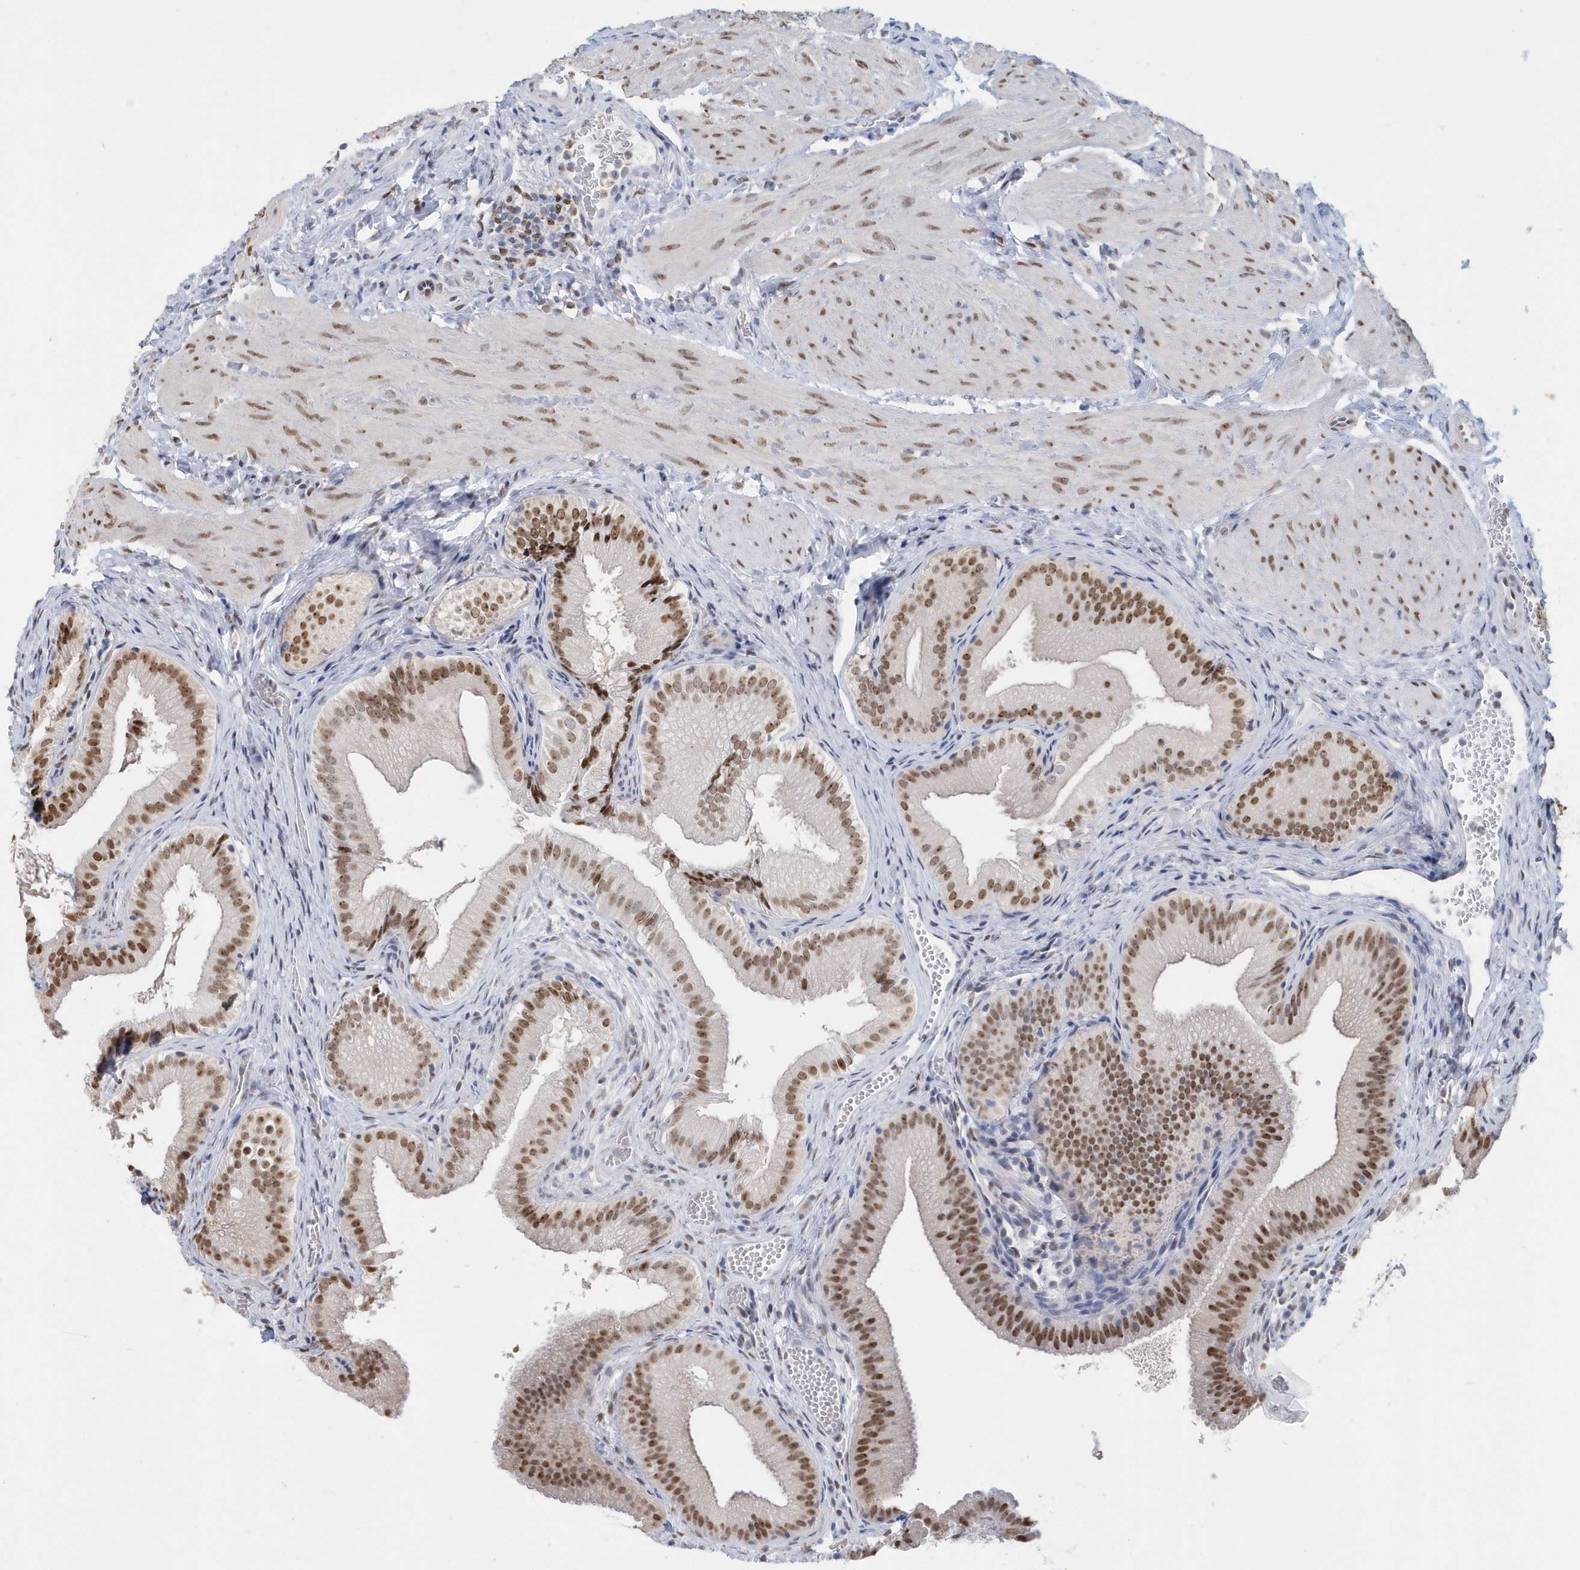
{"staining": {"intensity": "moderate", "quantity": ">75%", "location": "nuclear"}, "tissue": "gallbladder", "cell_type": "Glandular cells", "image_type": "normal", "snomed": [{"axis": "morphology", "description": "Normal tissue, NOS"}, {"axis": "topography", "description": "Gallbladder"}], "caption": "An IHC histopathology image of benign tissue is shown. Protein staining in brown labels moderate nuclear positivity in gallbladder within glandular cells.", "gene": "MACROH2A2", "patient": {"sex": "female", "age": 30}}